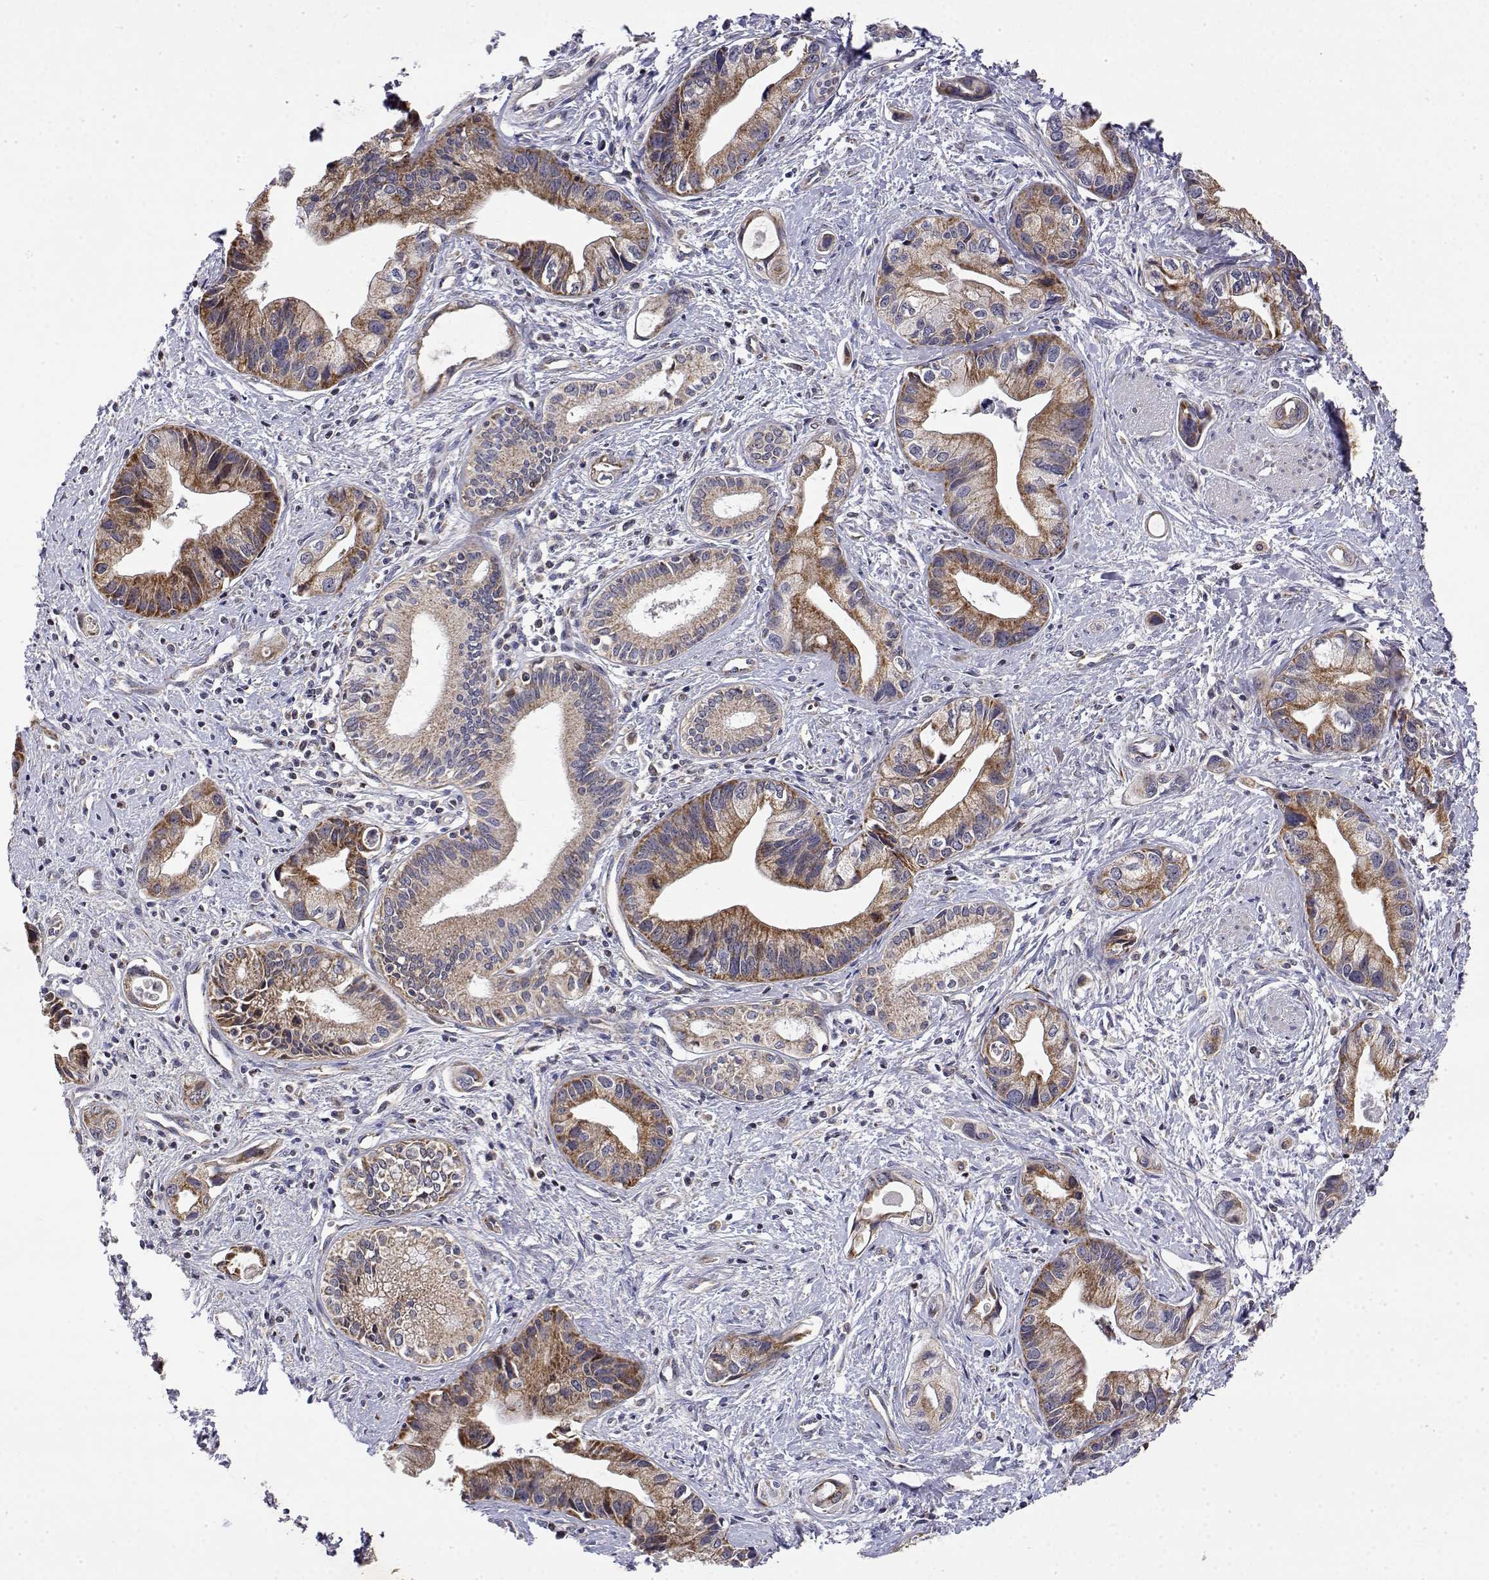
{"staining": {"intensity": "moderate", "quantity": "25%-75%", "location": "cytoplasmic/membranous"}, "tissue": "pancreatic cancer", "cell_type": "Tumor cells", "image_type": "cancer", "snomed": [{"axis": "morphology", "description": "Adenocarcinoma, NOS"}, {"axis": "topography", "description": "Pancreas"}], "caption": "Pancreatic adenocarcinoma was stained to show a protein in brown. There is medium levels of moderate cytoplasmic/membranous staining in about 25%-75% of tumor cells. (Stains: DAB in brown, nuclei in blue, Microscopy: brightfield microscopy at high magnification).", "gene": "GADD45GIP1", "patient": {"sex": "female", "age": 61}}